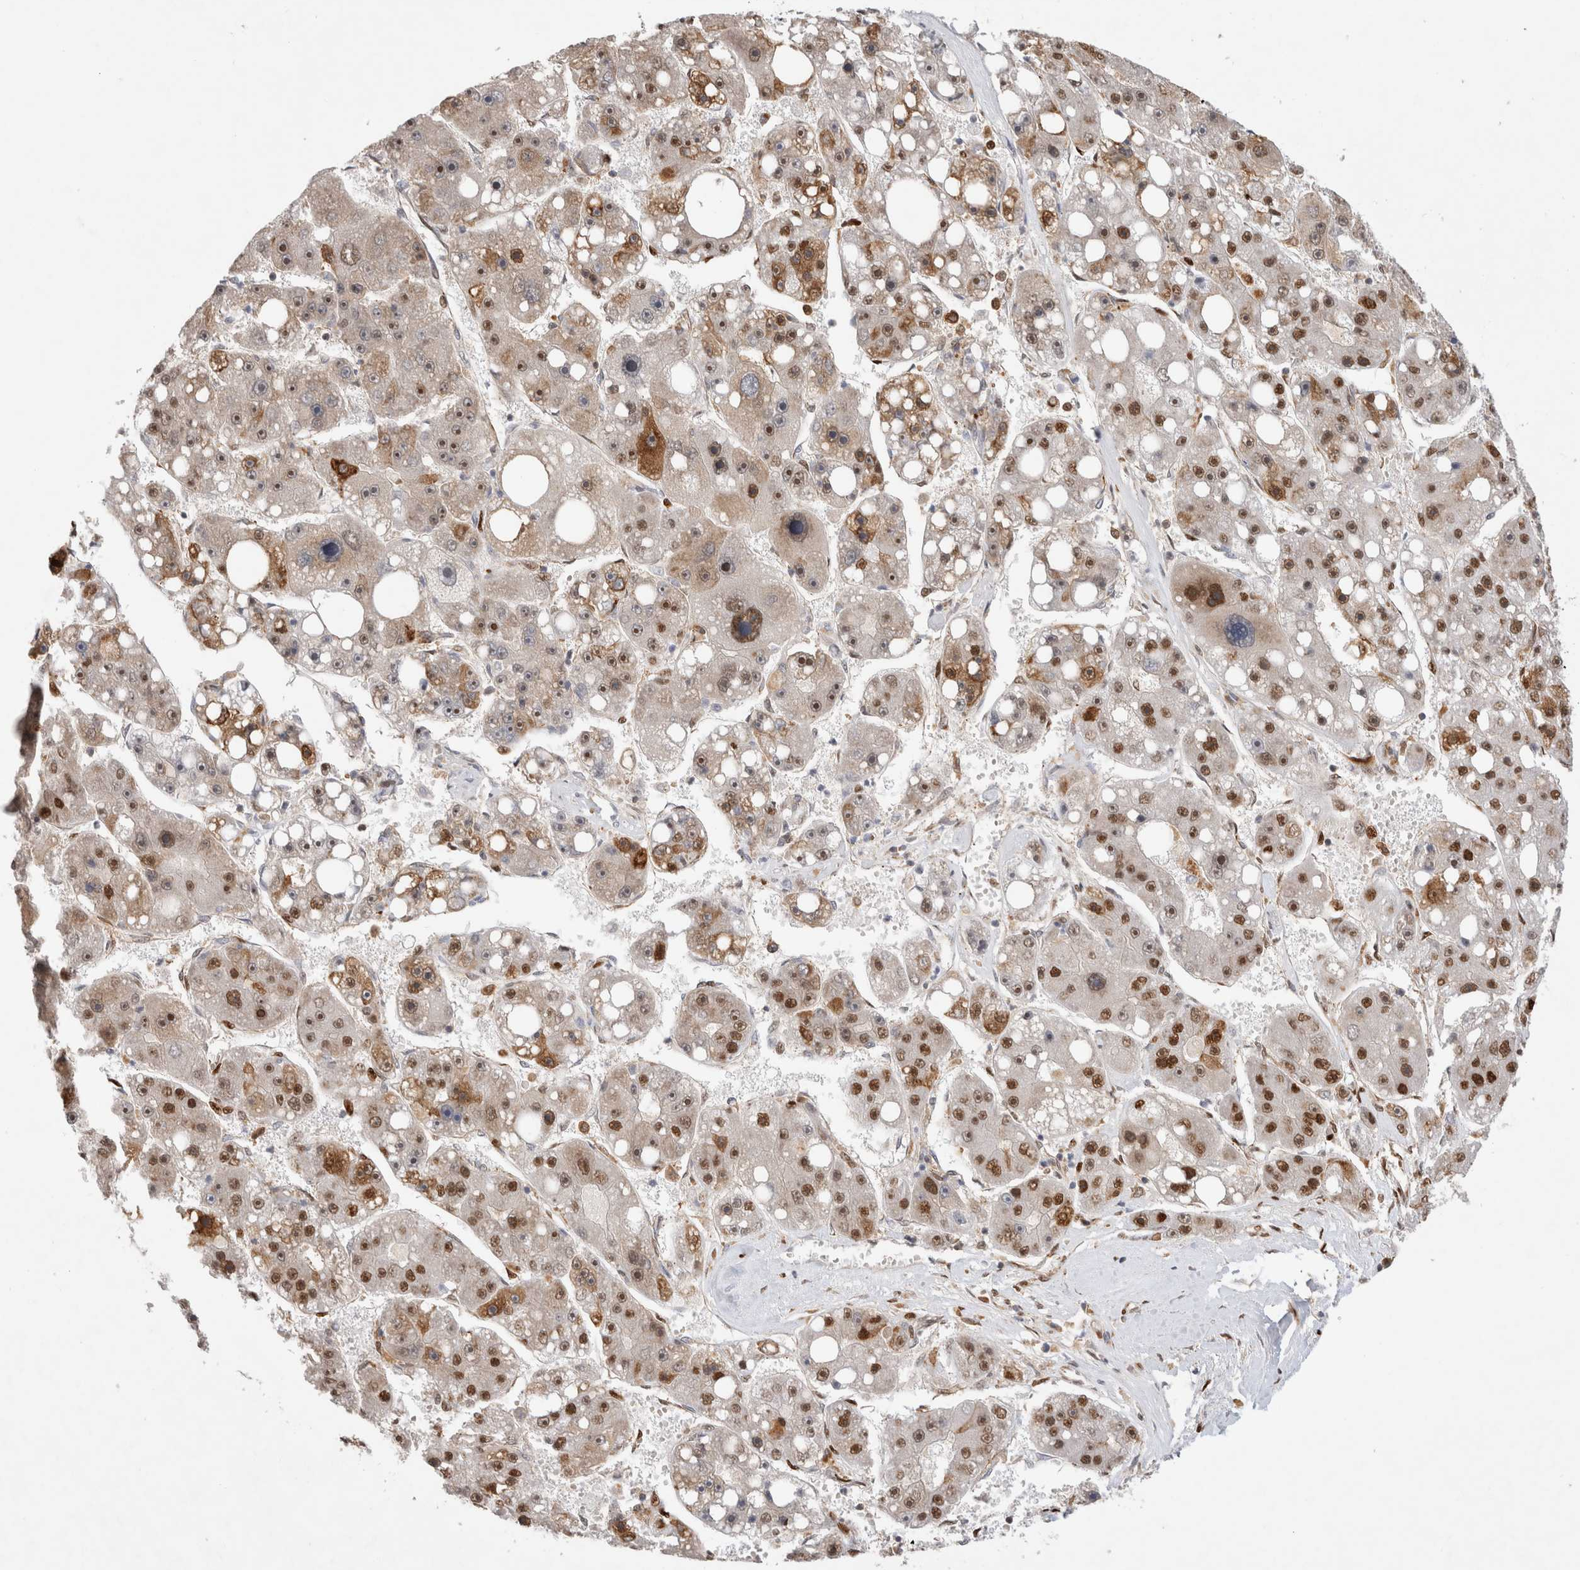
{"staining": {"intensity": "strong", "quantity": "25%-75%", "location": "cytoplasmic/membranous,nuclear"}, "tissue": "liver cancer", "cell_type": "Tumor cells", "image_type": "cancer", "snomed": [{"axis": "morphology", "description": "Carcinoma, Hepatocellular, NOS"}, {"axis": "topography", "description": "Liver"}], "caption": "Protein expression analysis of human liver hepatocellular carcinoma reveals strong cytoplasmic/membranous and nuclear staining in approximately 25%-75% of tumor cells.", "gene": "TCF4", "patient": {"sex": "female", "age": 61}}